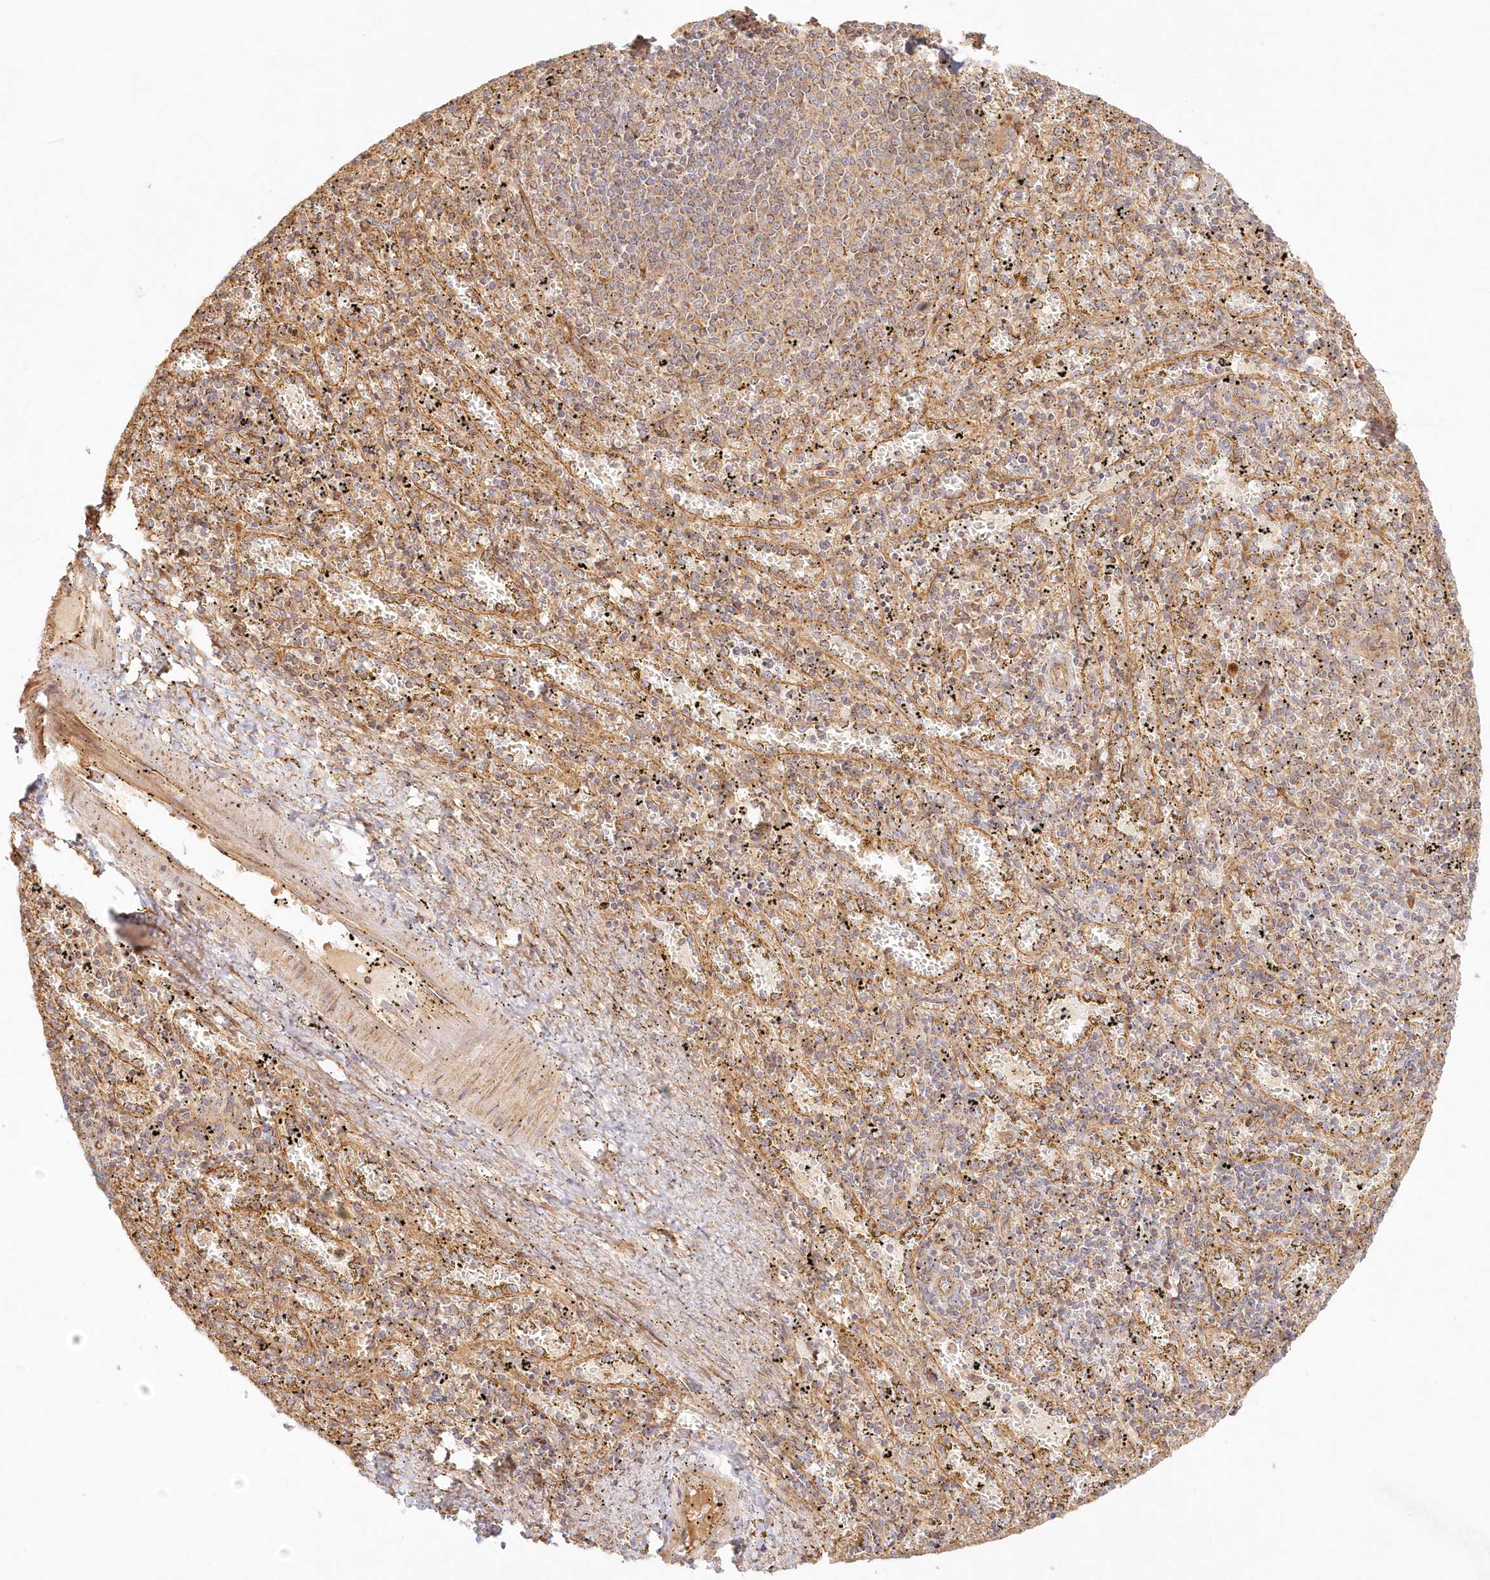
{"staining": {"intensity": "moderate", "quantity": ">75%", "location": "cytoplasmic/membranous"}, "tissue": "spleen", "cell_type": "Cells in red pulp", "image_type": "normal", "snomed": [{"axis": "morphology", "description": "Normal tissue, NOS"}, {"axis": "topography", "description": "Spleen"}], "caption": "High-power microscopy captured an immunohistochemistry photomicrograph of unremarkable spleen, revealing moderate cytoplasmic/membranous expression in approximately >75% of cells in red pulp.", "gene": "KIAA0232", "patient": {"sex": "male", "age": 11}}